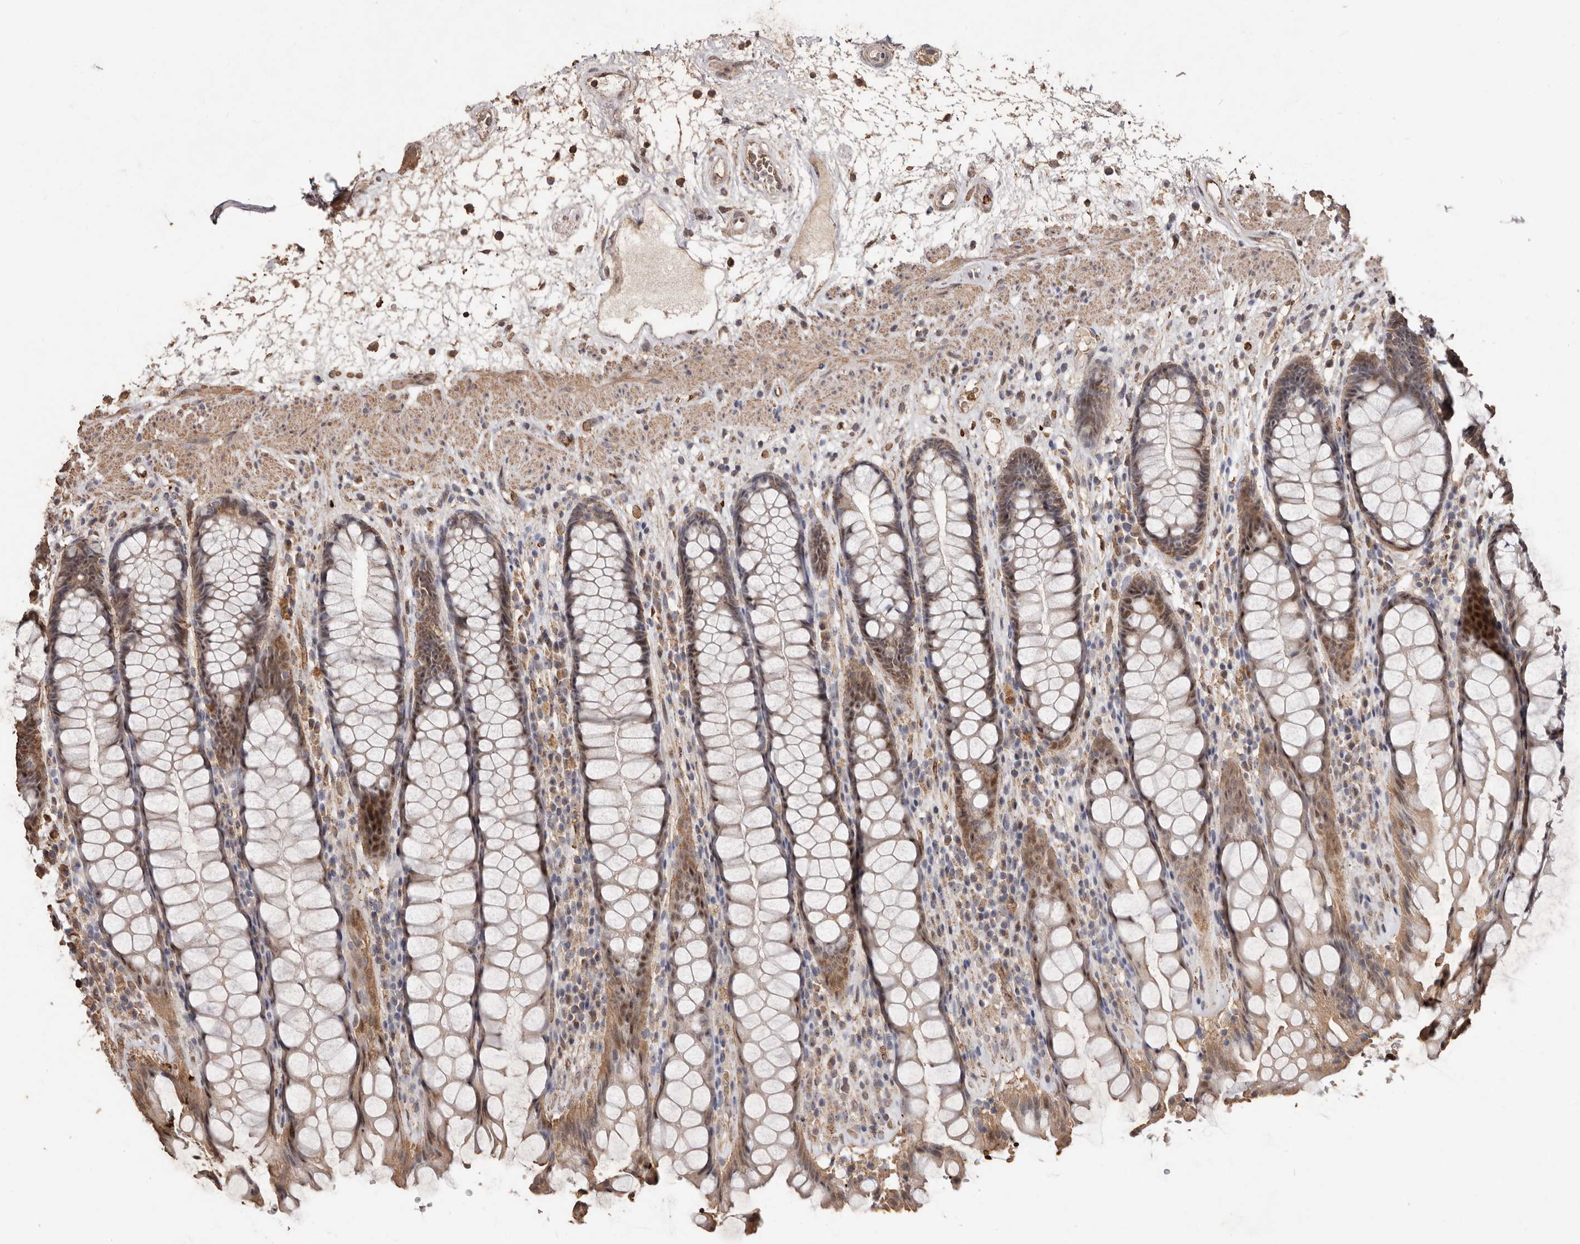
{"staining": {"intensity": "moderate", "quantity": ">75%", "location": "cytoplasmic/membranous,nuclear"}, "tissue": "rectum", "cell_type": "Glandular cells", "image_type": "normal", "snomed": [{"axis": "morphology", "description": "Normal tissue, NOS"}, {"axis": "topography", "description": "Rectum"}], "caption": "This micrograph displays IHC staining of unremarkable rectum, with medium moderate cytoplasmic/membranous,nuclear staining in approximately >75% of glandular cells.", "gene": "GRAMD2A", "patient": {"sex": "male", "age": 64}}